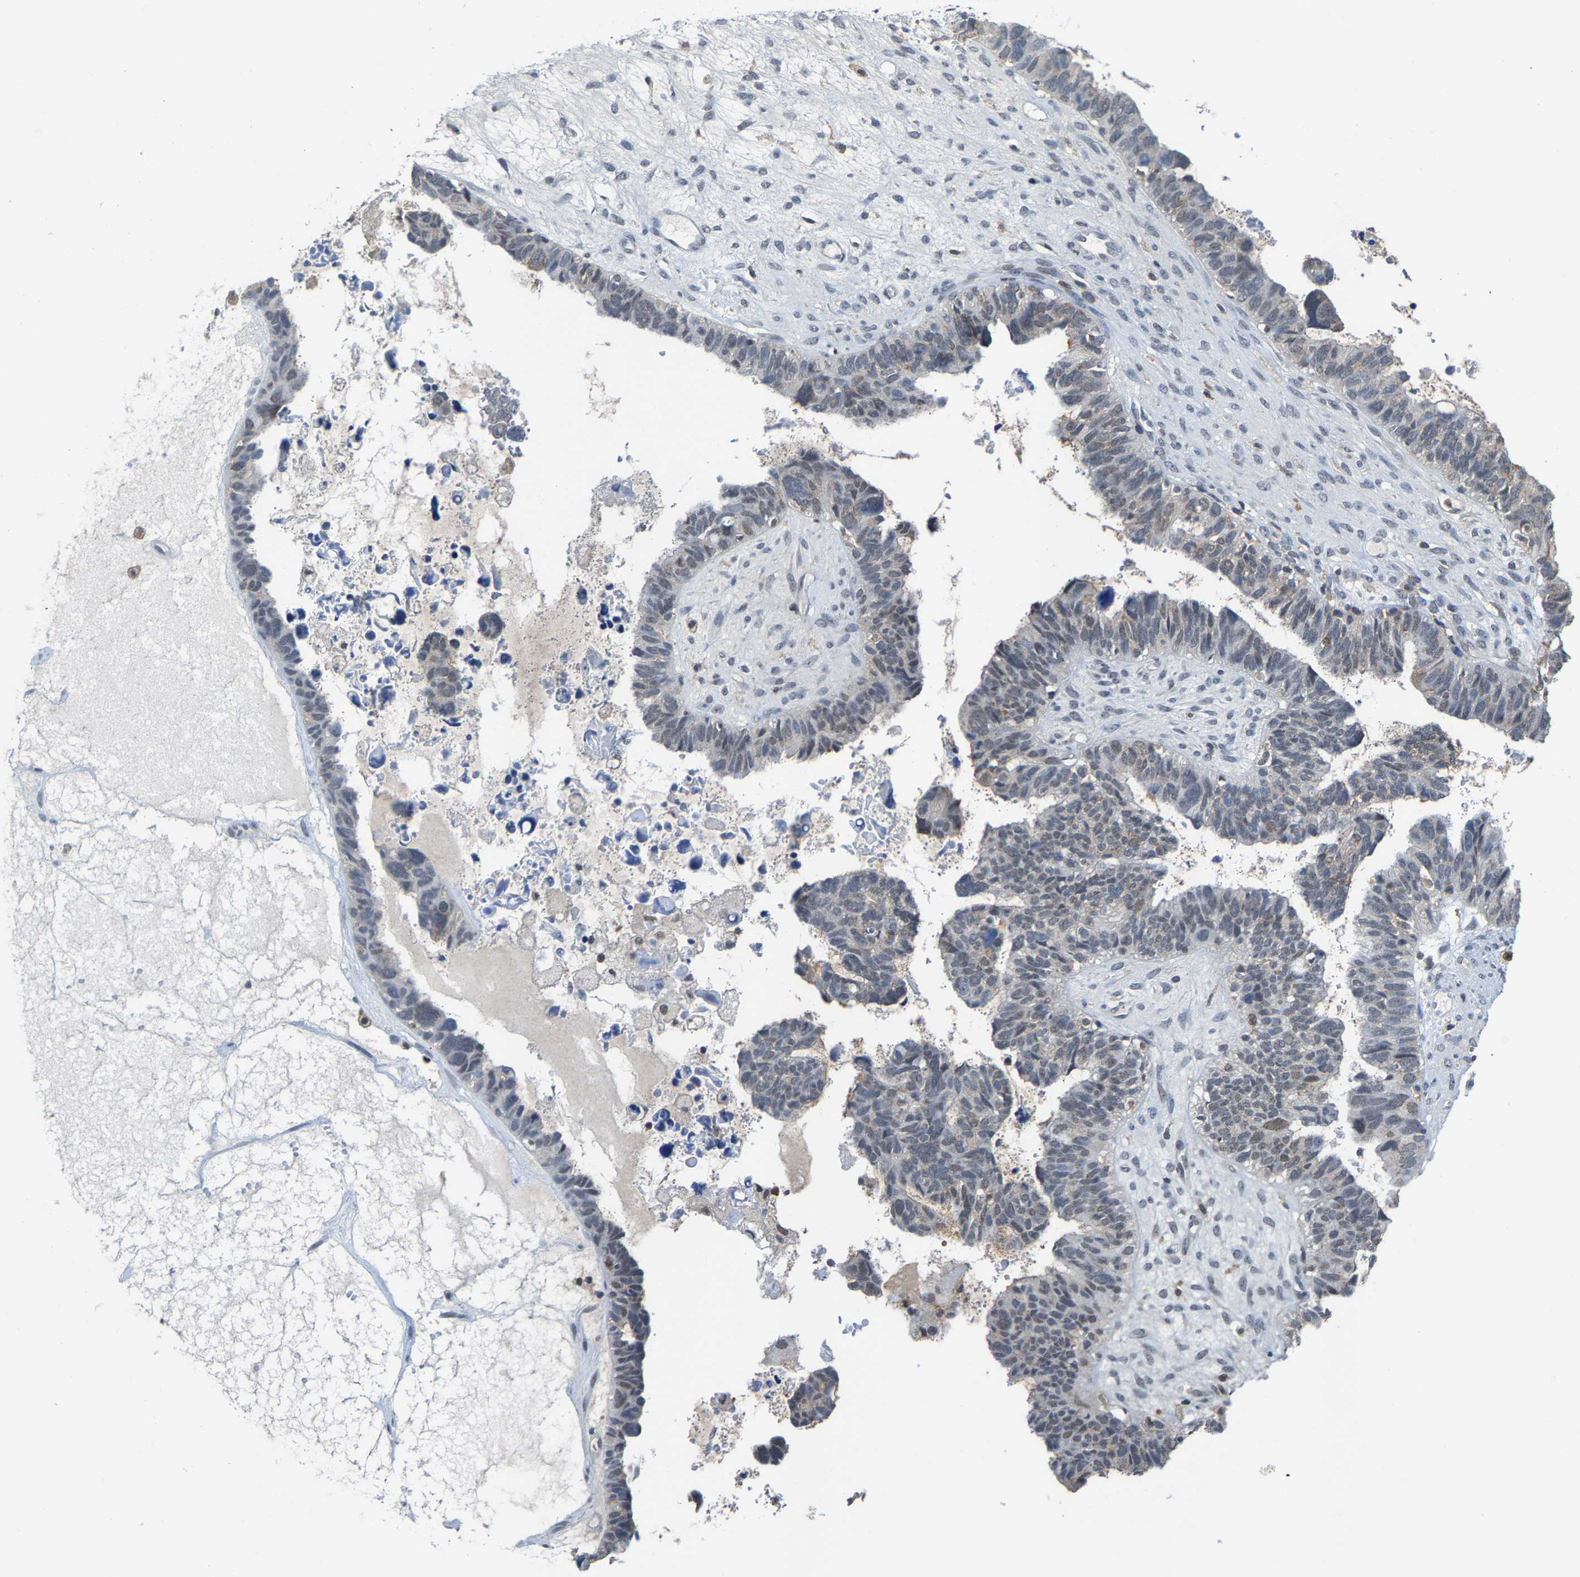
{"staining": {"intensity": "weak", "quantity": "<25%", "location": "nuclear"}, "tissue": "ovarian cancer", "cell_type": "Tumor cells", "image_type": "cancer", "snomed": [{"axis": "morphology", "description": "Cystadenocarcinoma, serous, NOS"}, {"axis": "topography", "description": "Ovary"}], "caption": "High power microscopy micrograph of an immunohistochemistry (IHC) histopathology image of ovarian cancer (serous cystadenocarcinoma), revealing no significant expression in tumor cells.", "gene": "FGD3", "patient": {"sex": "female", "age": 79}}